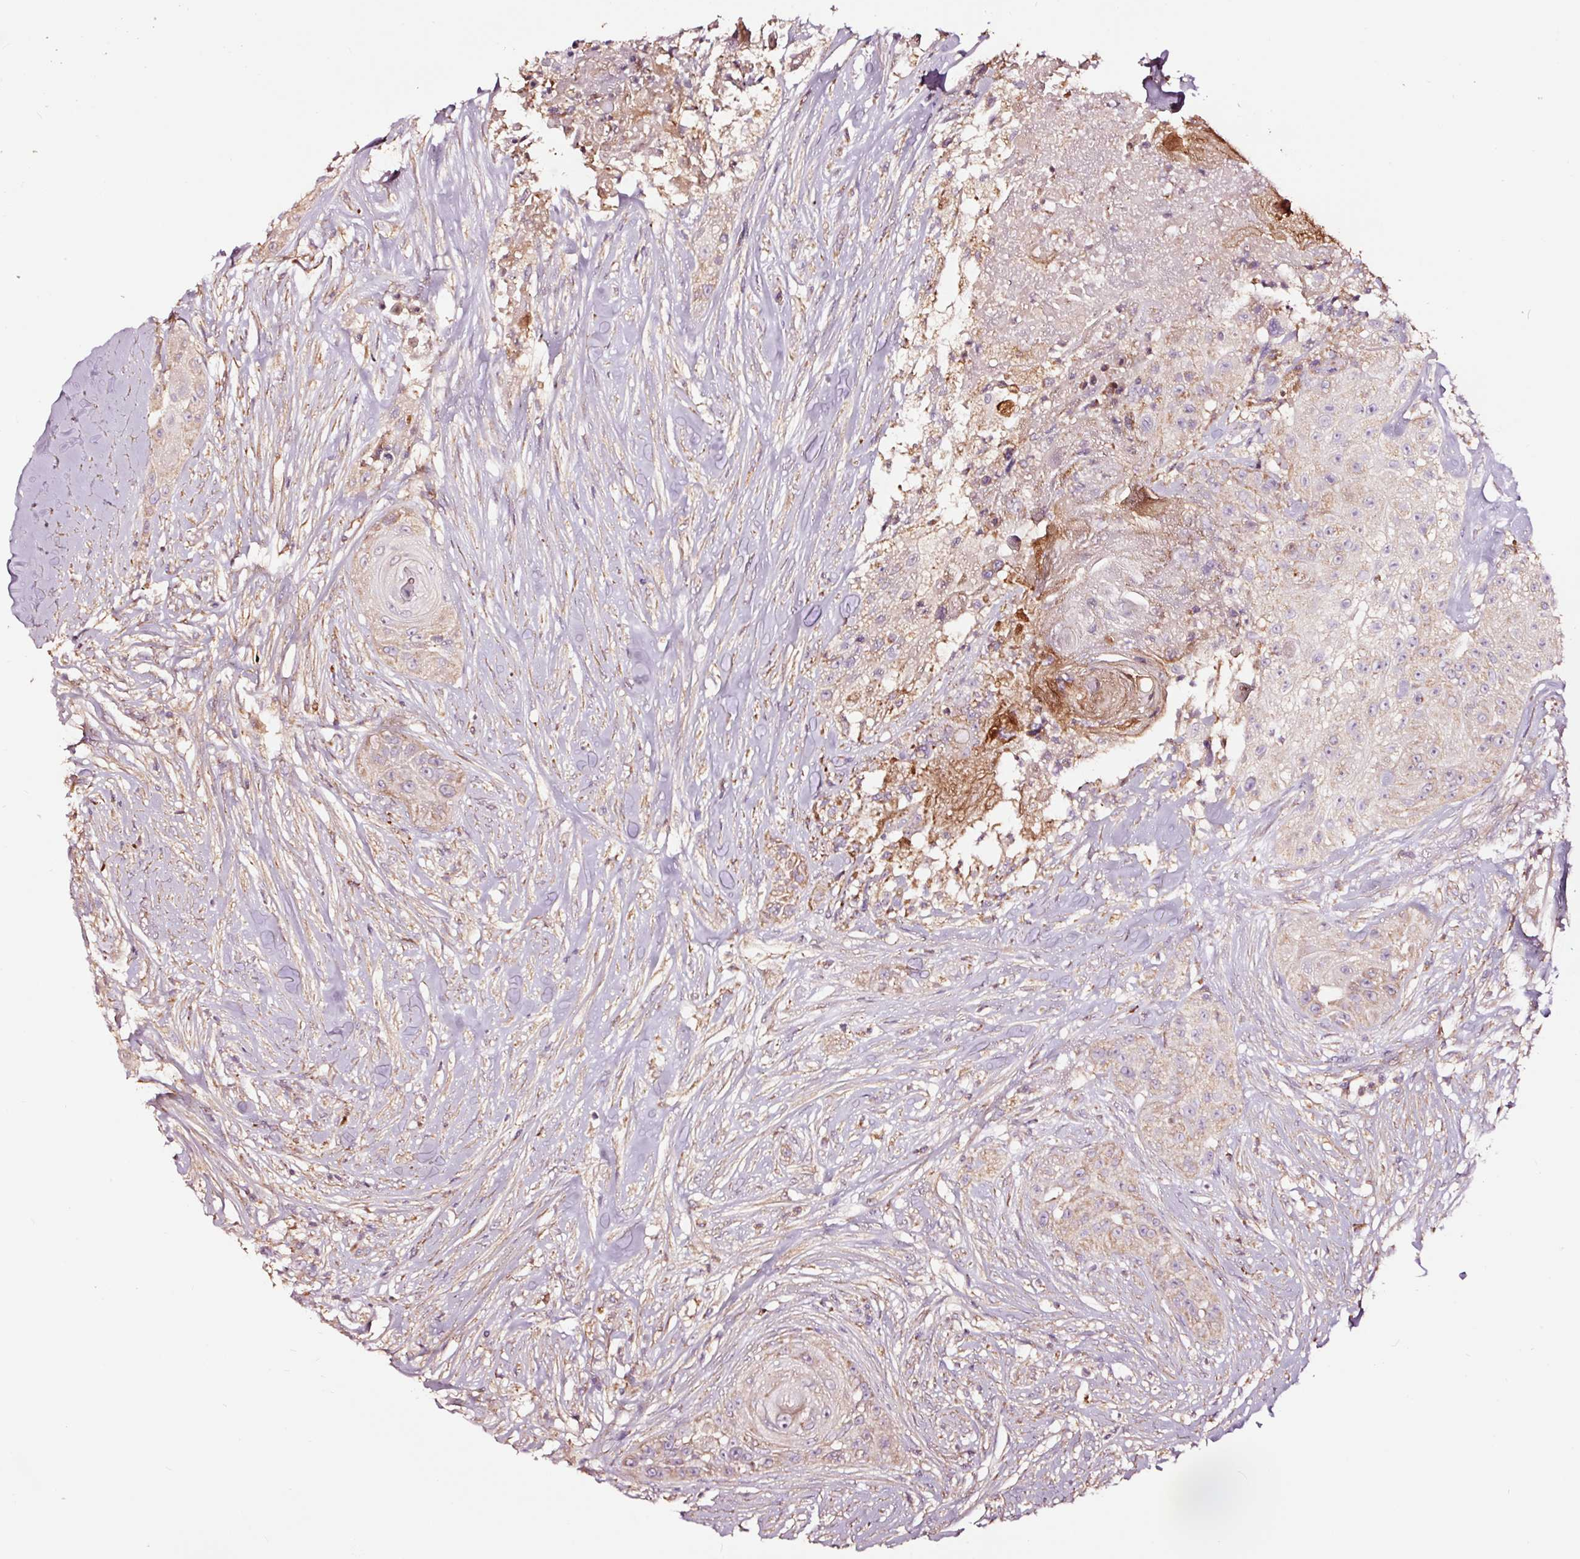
{"staining": {"intensity": "moderate", "quantity": "25%-75%", "location": "cytoplasmic/membranous"}, "tissue": "head and neck cancer", "cell_type": "Tumor cells", "image_type": "cancer", "snomed": [{"axis": "morphology", "description": "Squamous cell carcinoma, NOS"}, {"axis": "topography", "description": "Head-Neck"}], "caption": "This is a histology image of immunohistochemistry (IHC) staining of squamous cell carcinoma (head and neck), which shows moderate staining in the cytoplasmic/membranous of tumor cells.", "gene": "TPM1", "patient": {"sex": "male", "age": 83}}